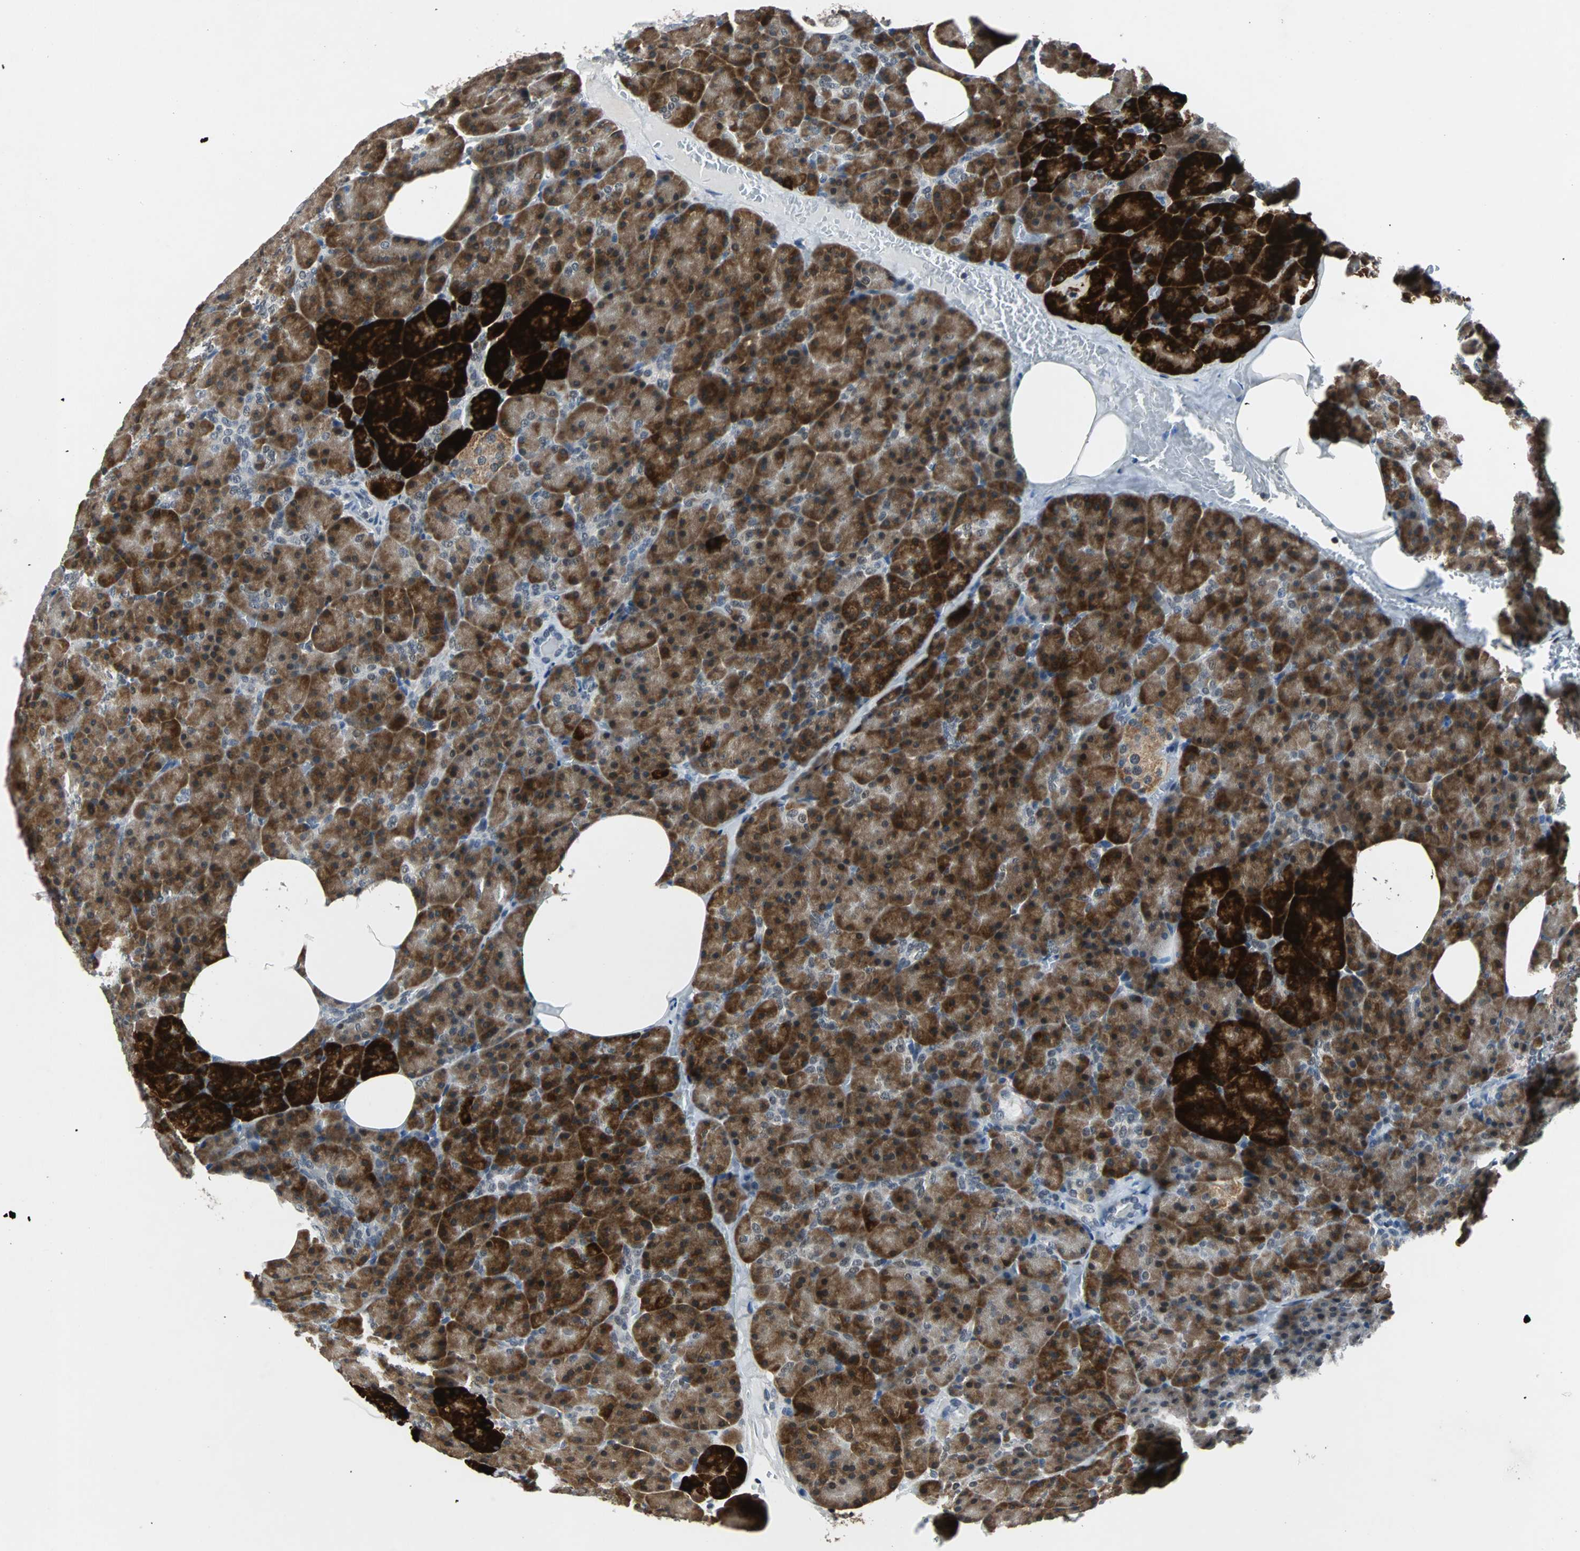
{"staining": {"intensity": "strong", "quantity": ">75%", "location": "cytoplasmic/membranous,nuclear"}, "tissue": "pancreas", "cell_type": "Exocrine glandular cells", "image_type": "normal", "snomed": [{"axis": "morphology", "description": "Normal tissue, NOS"}, {"axis": "topography", "description": "Pancreas"}], "caption": "A high amount of strong cytoplasmic/membranous,nuclear expression is seen in approximately >75% of exocrine glandular cells in unremarkable pancreas. (DAB (3,3'-diaminobenzidine) IHC with brightfield microscopy, high magnification).", "gene": "USP28", "patient": {"sex": "female", "age": 35}}